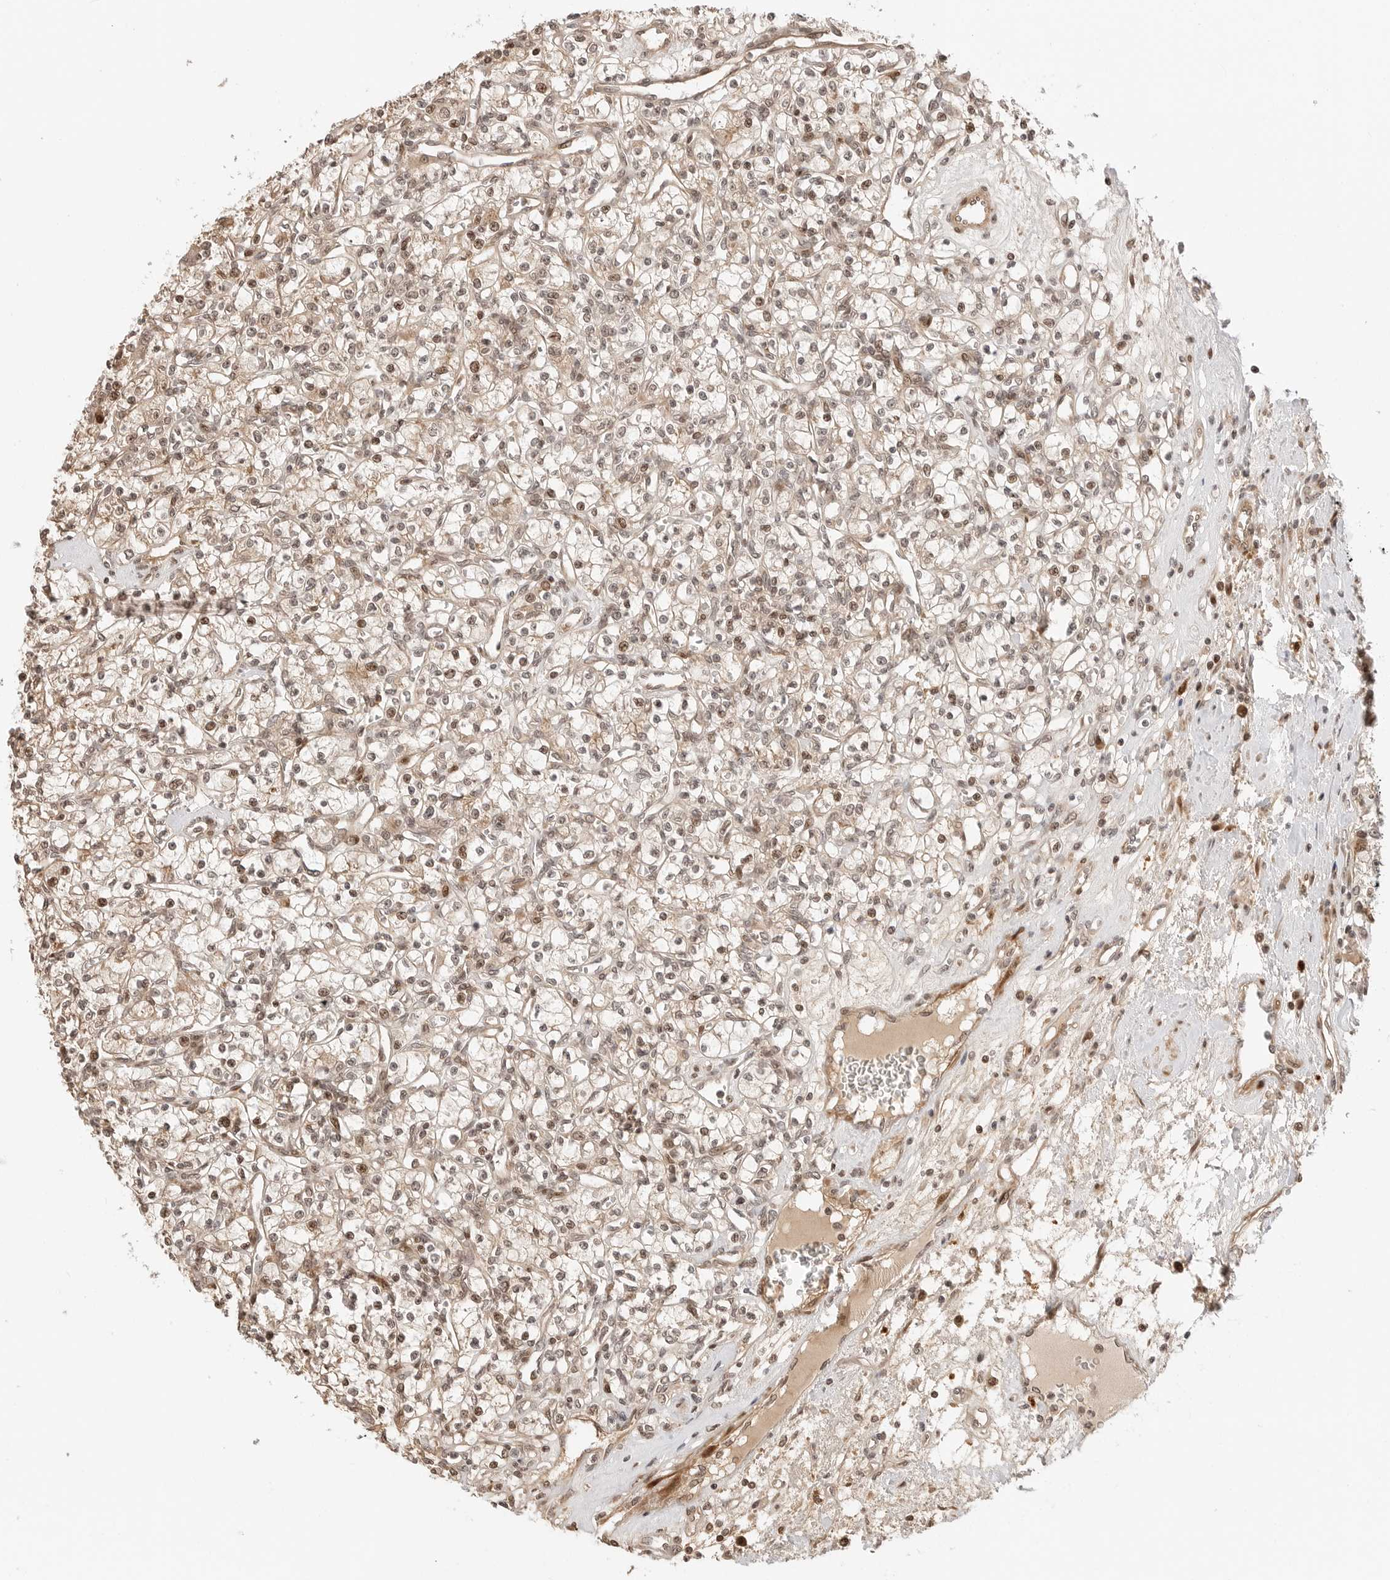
{"staining": {"intensity": "weak", "quantity": ">75%", "location": "nuclear"}, "tissue": "renal cancer", "cell_type": "Tumor cells", "image_type": "cancer", "snomed": [{"axis": "morphology", "description": "Adenocarcinoma, NOS"}, {"axis": "topography", "description": "Kidney"}], "caption": "Weak nuclear protein expression is seen in about >75% of tumor cells in renal adenocarcinoma.", "gene": "GEM", "patient": {"sex": "female", "age": 59}}